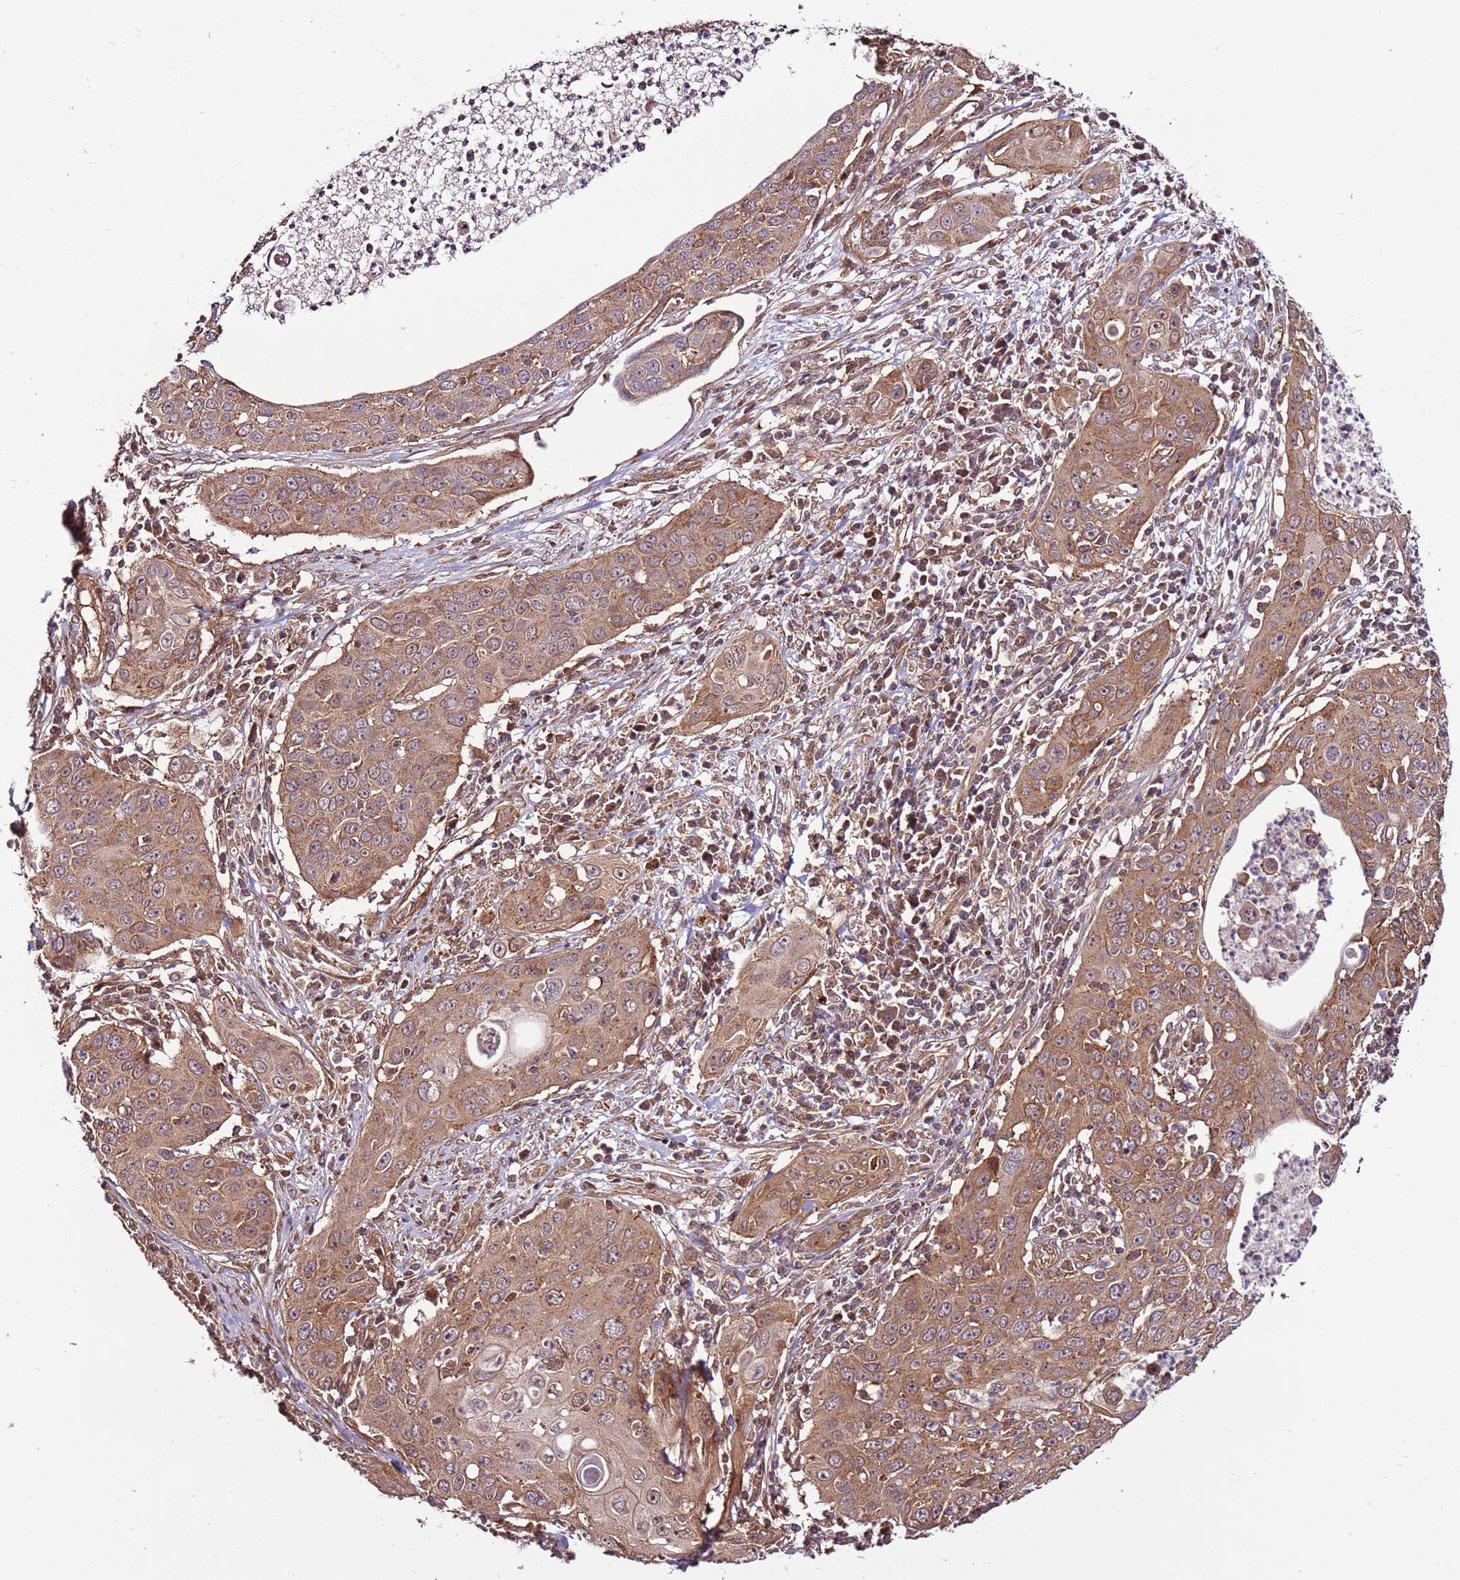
{"staining": {"intensity": "moderate", "quantity": ">75%", "location": "cytoplasmic/membranous"}, "tissue": "cervical cancer", "cell_type": "Tumor cells", "image_type": "cancer", "snomed": [{"axis": "morphology", "description": "Squamous cell carcinoma, NOS"}, {"axis": "topography", "description": "Cervix"}], "caption": "A medium amount of moderate cytoplasmic/membranous staining is seen in about >75% of tumor cells in cervical squamous cell carcinoma tissue.", "gene": "CCDC112", "patient": {"sex": "female", "age": 36}}